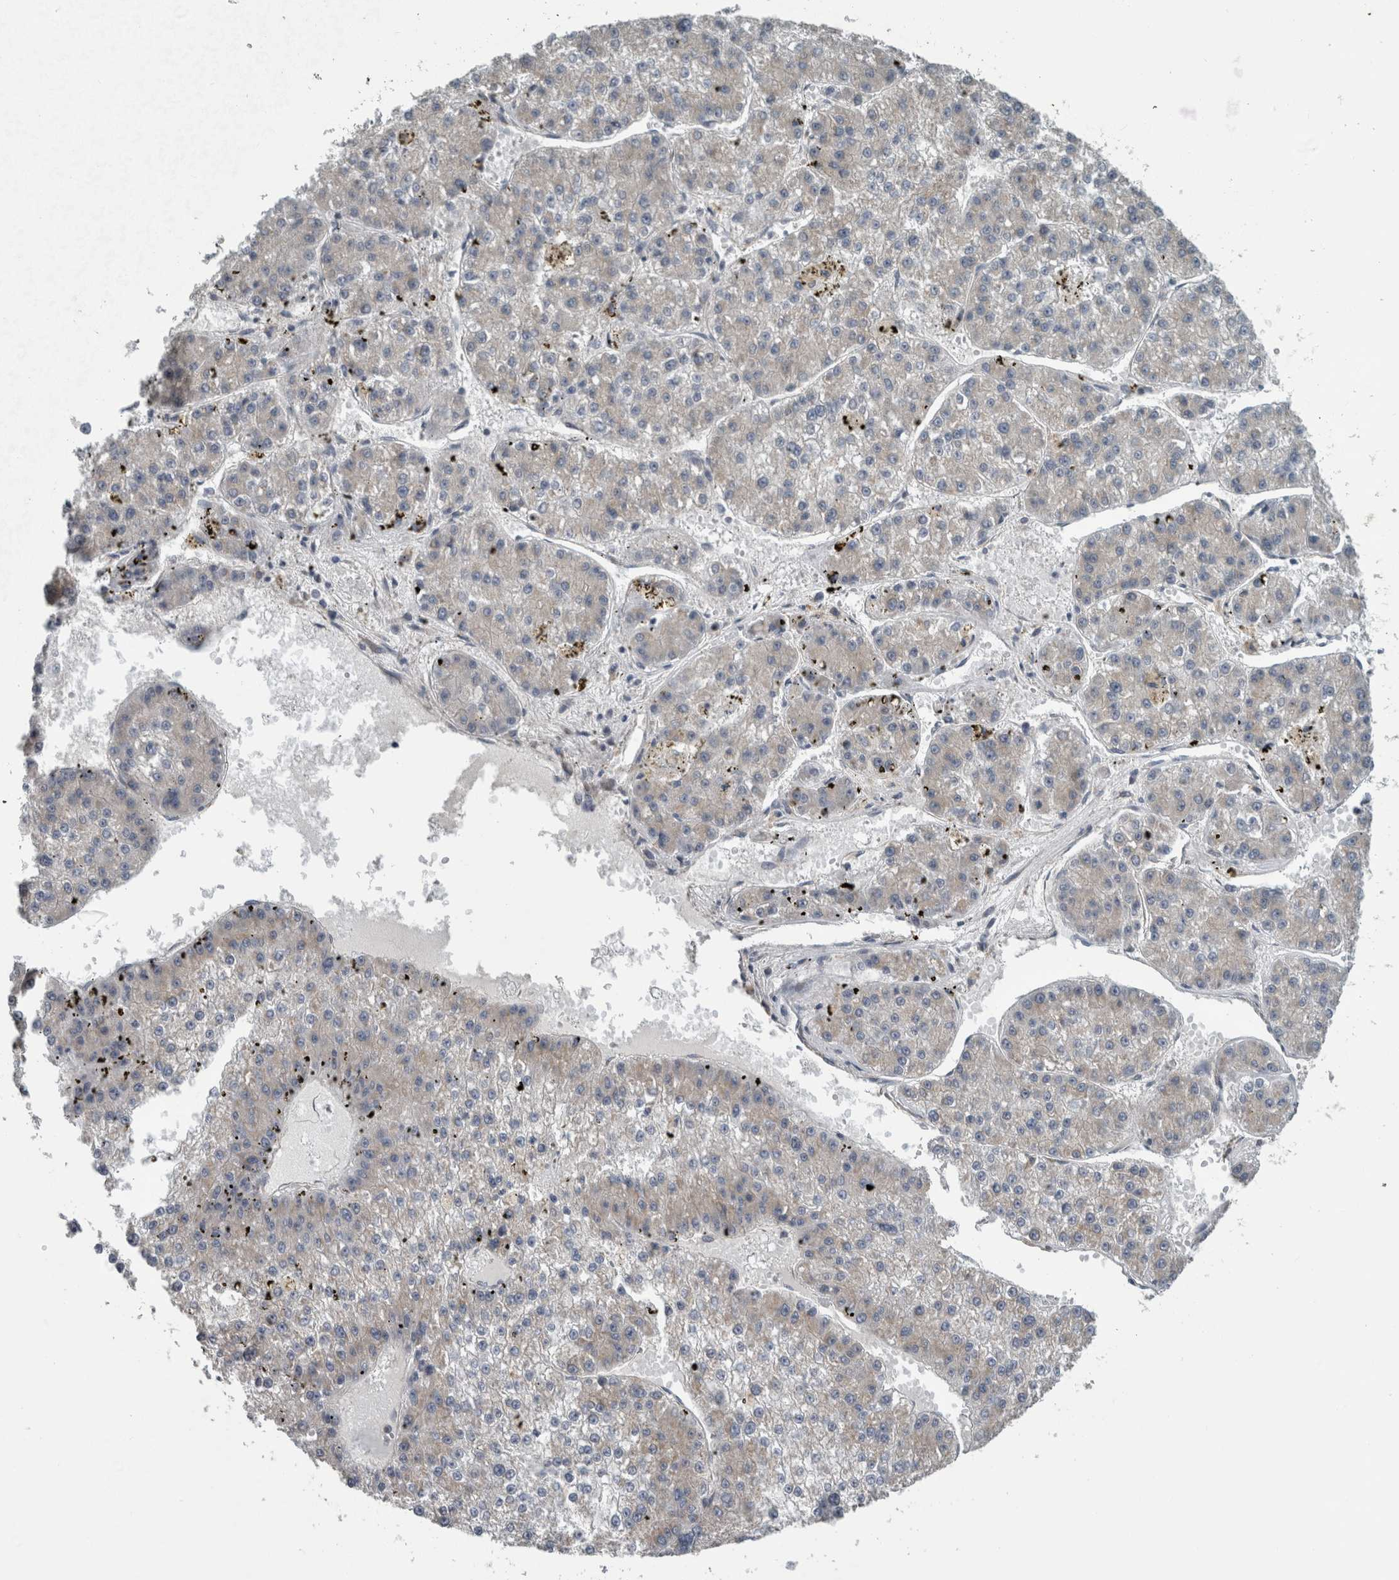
{"staining": {"intensity": "weak", "quantity": "25%-75%", "location": "cytoplasmic/membranous"}, "tissue": "liver cancer", "cell_type": "Tumor cells", "image_type": "cancer", "snomed": [{"axis": "morphology", "description": "Carcinoma, Hepatocellular, NOS"}, {"axis": "topography", "description": "Liver"}], "caption": "Tumor cells reveal low levels of weak cytoplasmic/membranous expression in about 25%-75% of cells in liver cancer.", "gene": "ARMC1", "patient": {"sex": "female", "age": 73}}